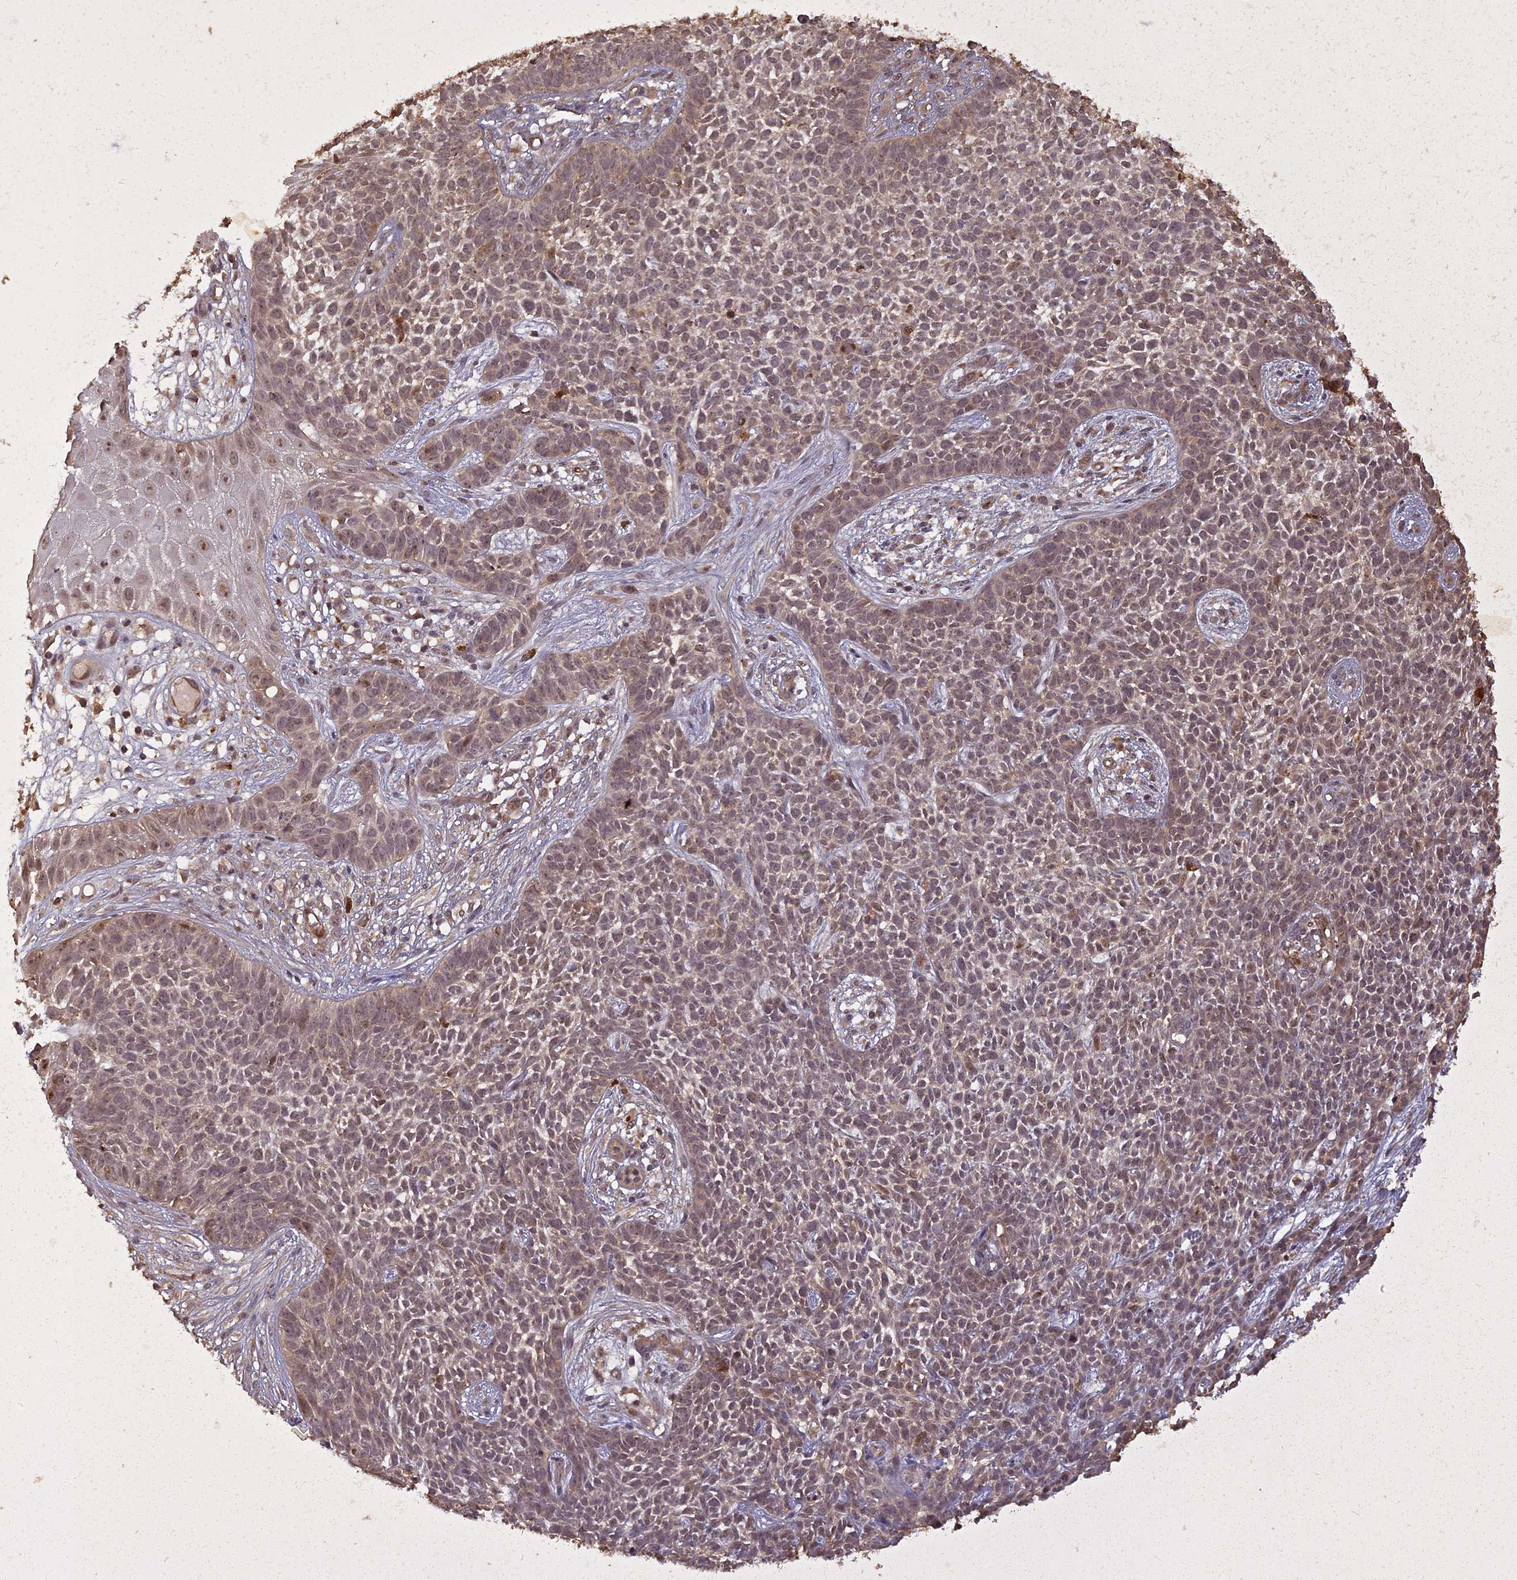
{"staining": {"intensity": "weak", "quantity": "<25%", "location": "cytoplasmic/membranous,nuclear"}, "tissue": "skin cancer", "cell_type": "Tumor cells", "image_type": "cancer", "snomed": [{"axis": "morphology", "description": "Basal cell carcinoma"}, {"axis": "topography", "description": "Skin"}], "caption": "Immunohistochemical staining of skin basal cell carcinoma displays no significant staining in tumor cells.", "gene": "LIN37", "patient": {"sex": "female", "age": 84}}